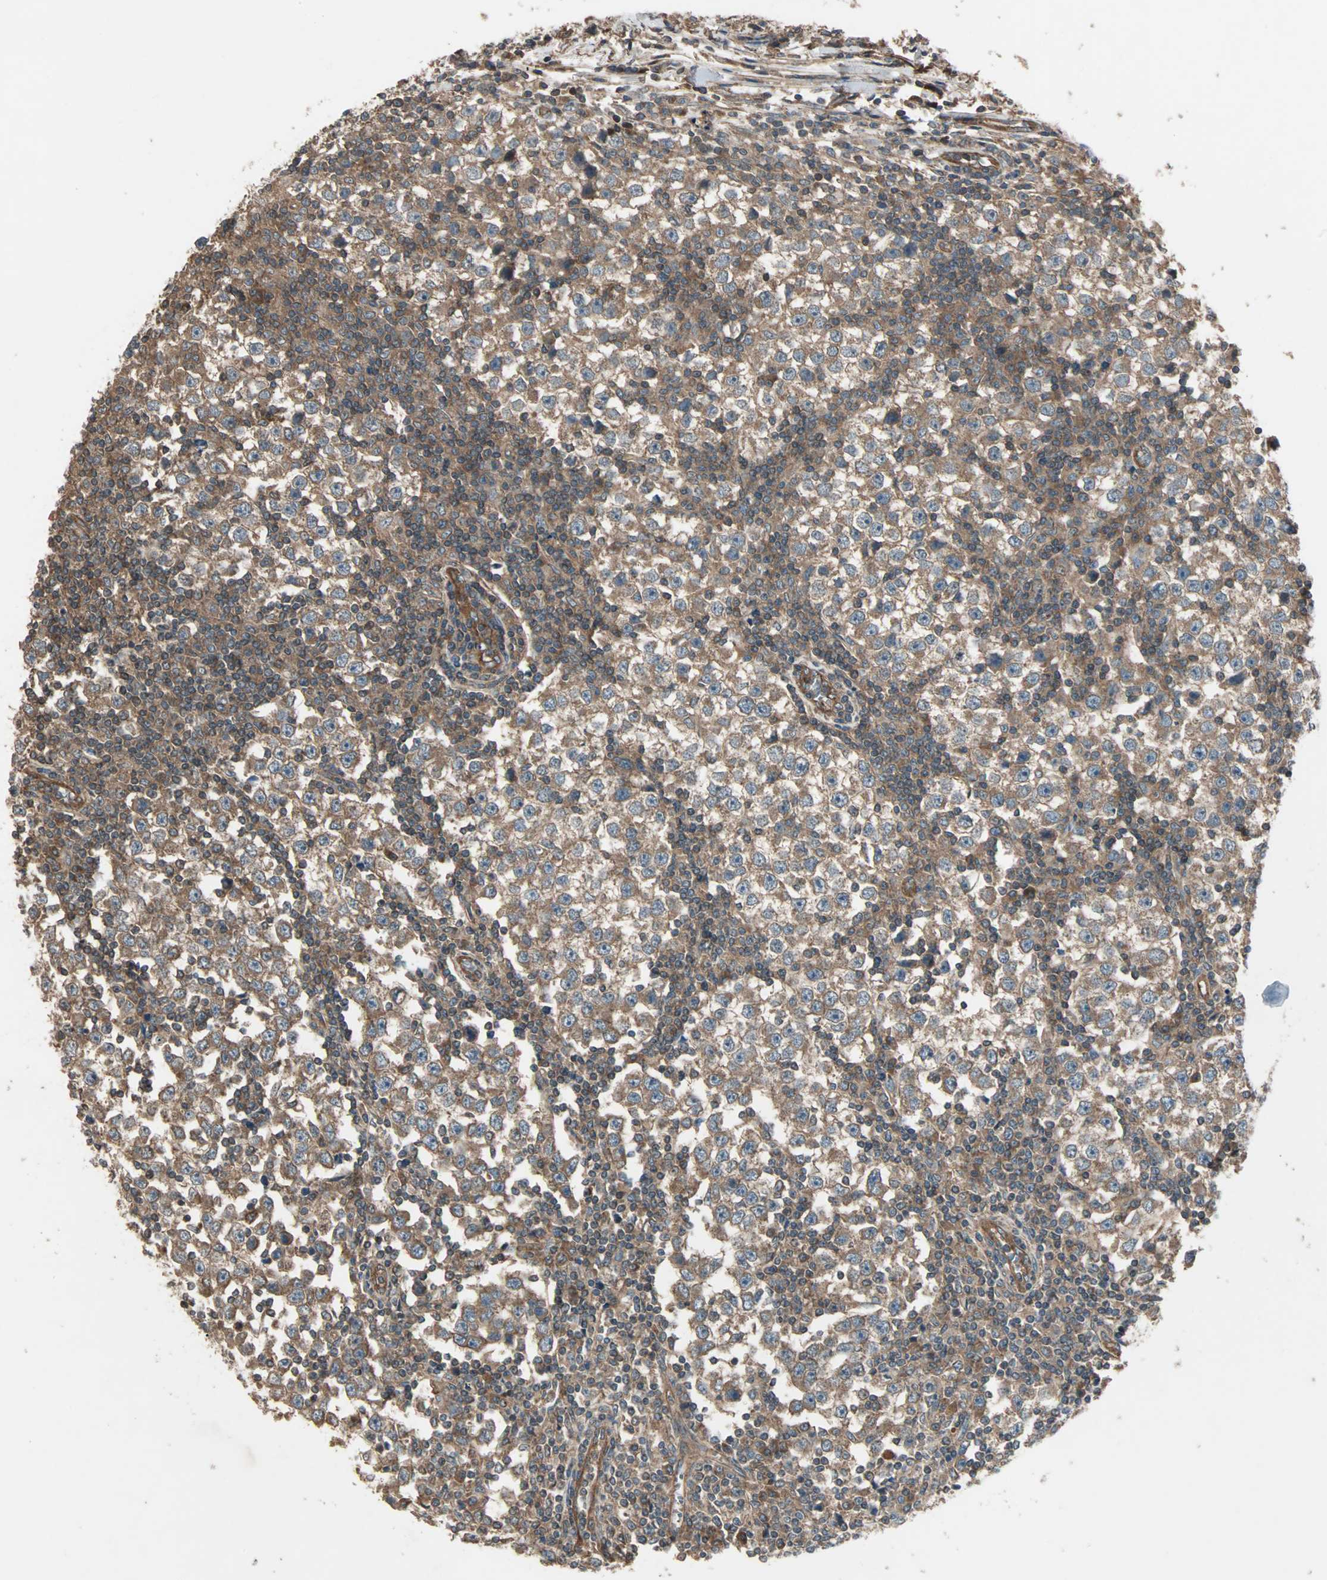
{"staining": {"intensity": "moderate", "quantity": ">75%", "location": "cytoplasmic/membranous"}, "tissue": "testis cancer", "cell_type": "Tumor cells", "image_type": "cancer", "snomed": [{"axis": "morphology", "description": "Seminoma, NOS"}, {"axis": "topography", "description": "Testis"}], "caption": "This micrograph reveals testis cancer (seminoma) stained with immunohistochemistry to label a protein in brown. The cytoplasmic/membranous of tumor cells show moderate positivity for the protein. Nuclei are counter-stained blue.", "gene": "GCK", "patient": {"sex": "male", "age": 65}}